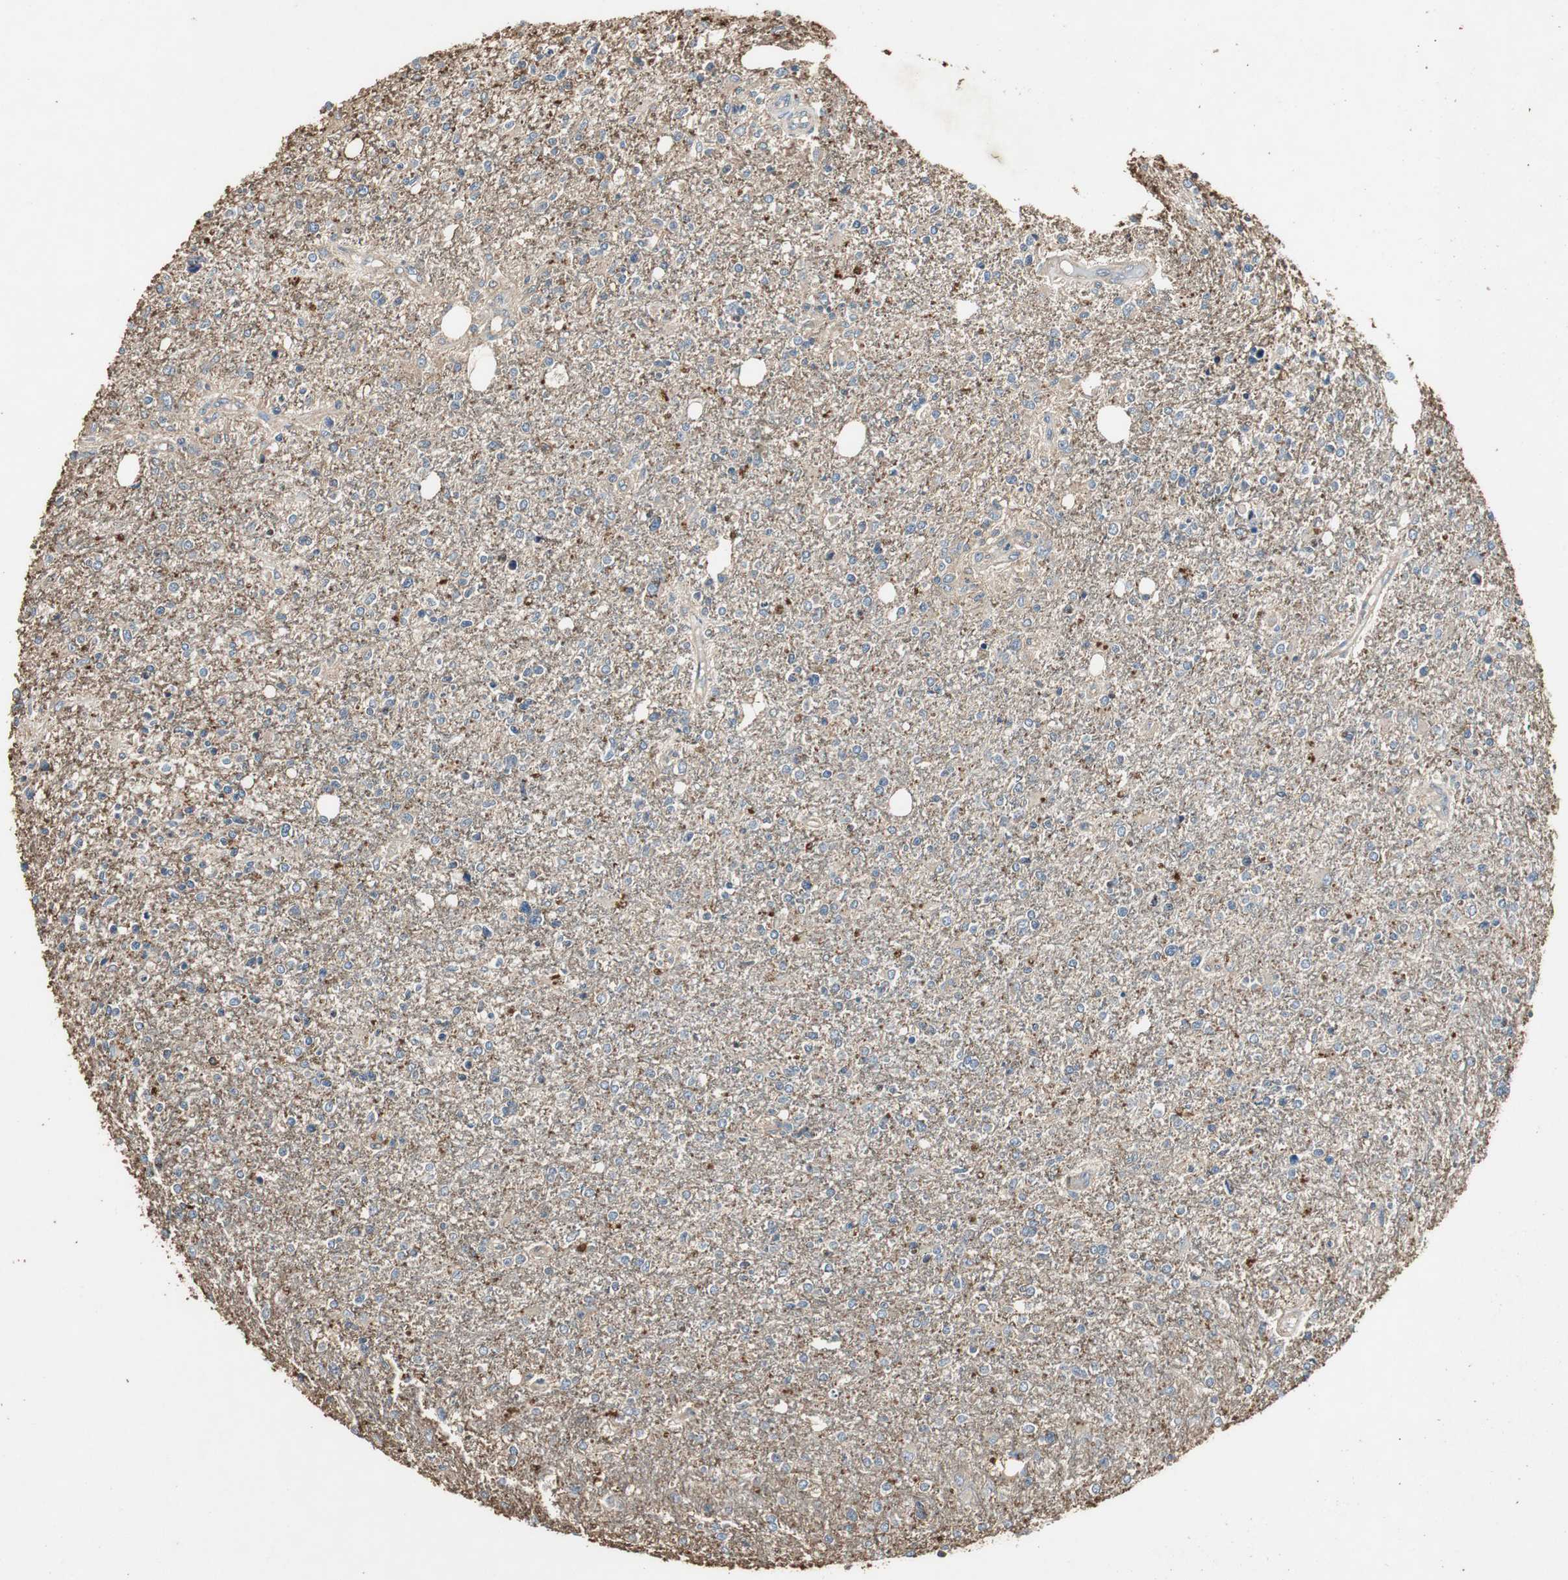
{"staining": {"intensity": "weak", "quantity": "<25%", "location": "cytoplasmic/membranous"}, "tissue": "glioma", "cell_type": "Tumor cells", "image_type": "cancer", "snomed": [{"axis": "morphology", "description": "Glioma, malignant, High grade"}, {"axis": "topography", "description": "Cerebral cortex"}], "caption": "Micrograph shows no protein staining in tumor cells of glioma tissue.", "gene": "TNFRSF14", "patient": {"sex": "male", "age": 76}}